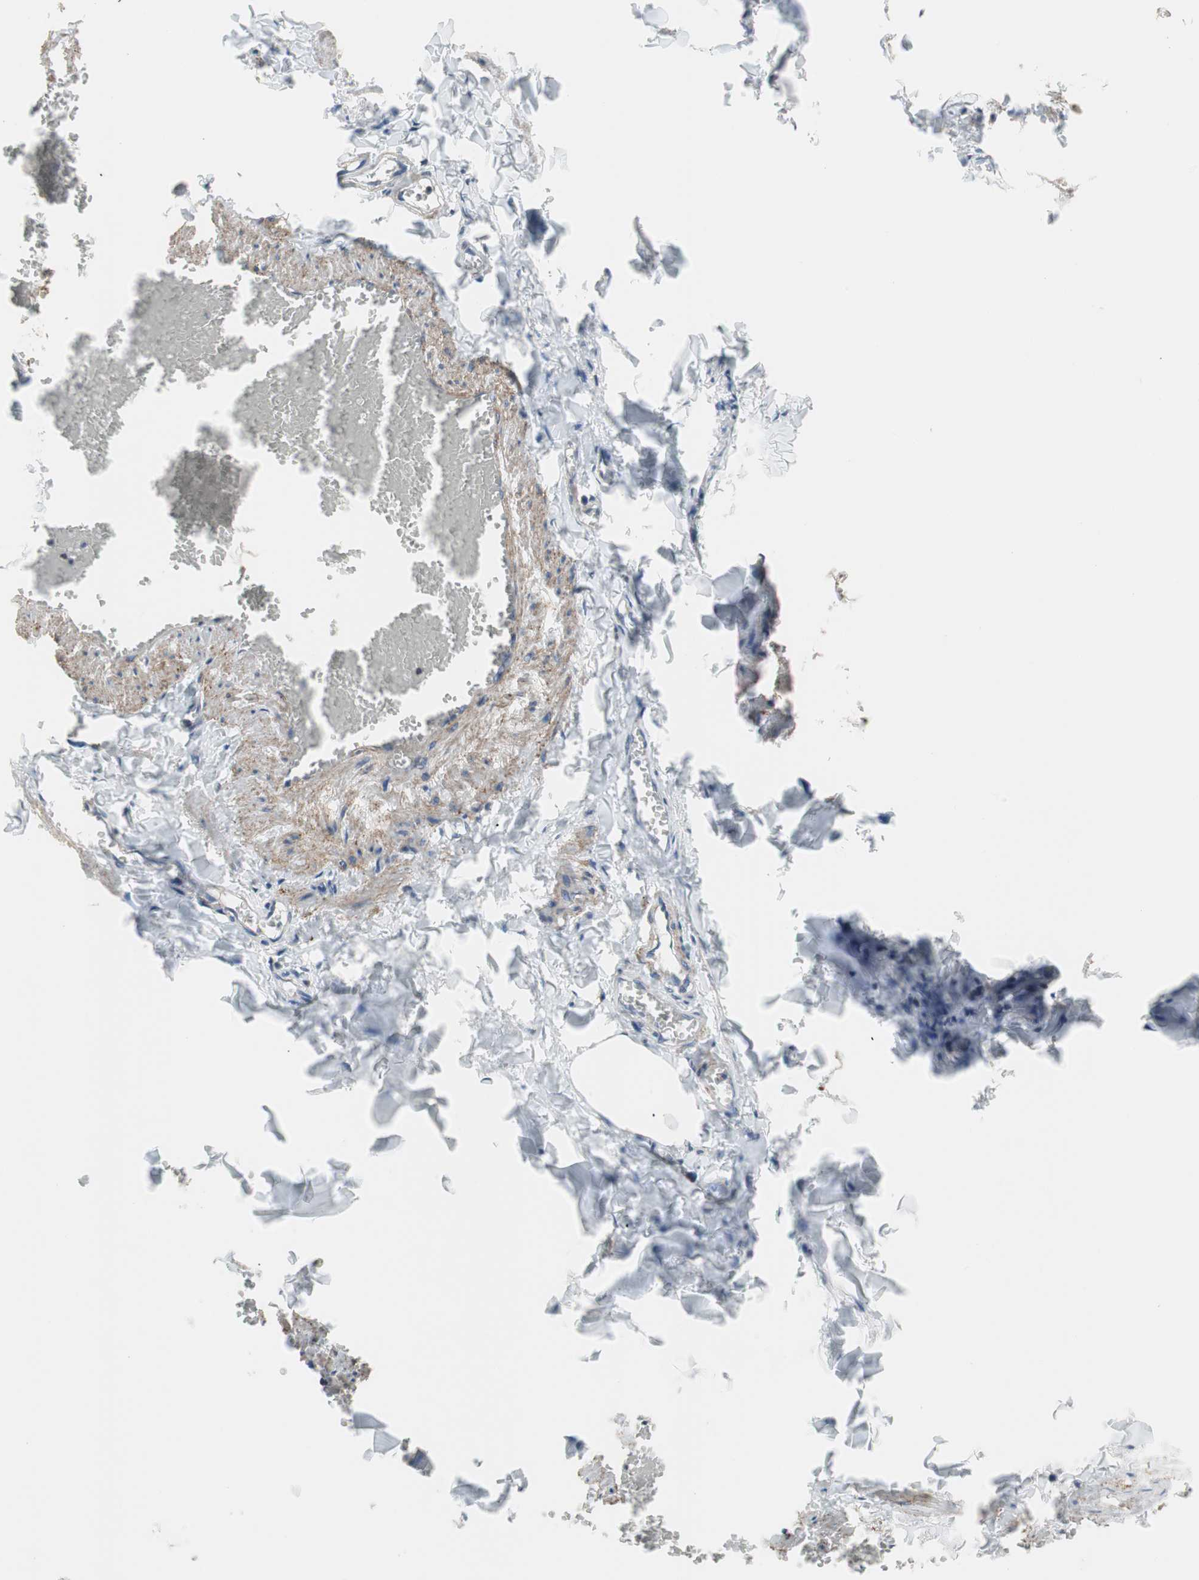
{"staining": {"intensity": "moderate", "quantity": ">75%", "location": "cytoplasmic/membranous"}, "tissue": "adipose tissue", "cell_type": "Adipocytes", "image_type": "normal", "snomed": [{"axis": "morphology", "description": "Normal tissue, NOS"}, {"axis": "topography", "description": "Vascular tissue"}], "caption": "Immunohistochemical staining of unremarkable adipose tissue reveals >75% levels of moderate cytoplasmic/membranous protein staining in approximately >75% of adipocytes. The staining is performed using DAB brown chromogen to label protein expression. The nuclei are counter-stained blue using hematoxylin.", "gene": "GRHL1", "patient": {"sex": "male", "age": 41}}